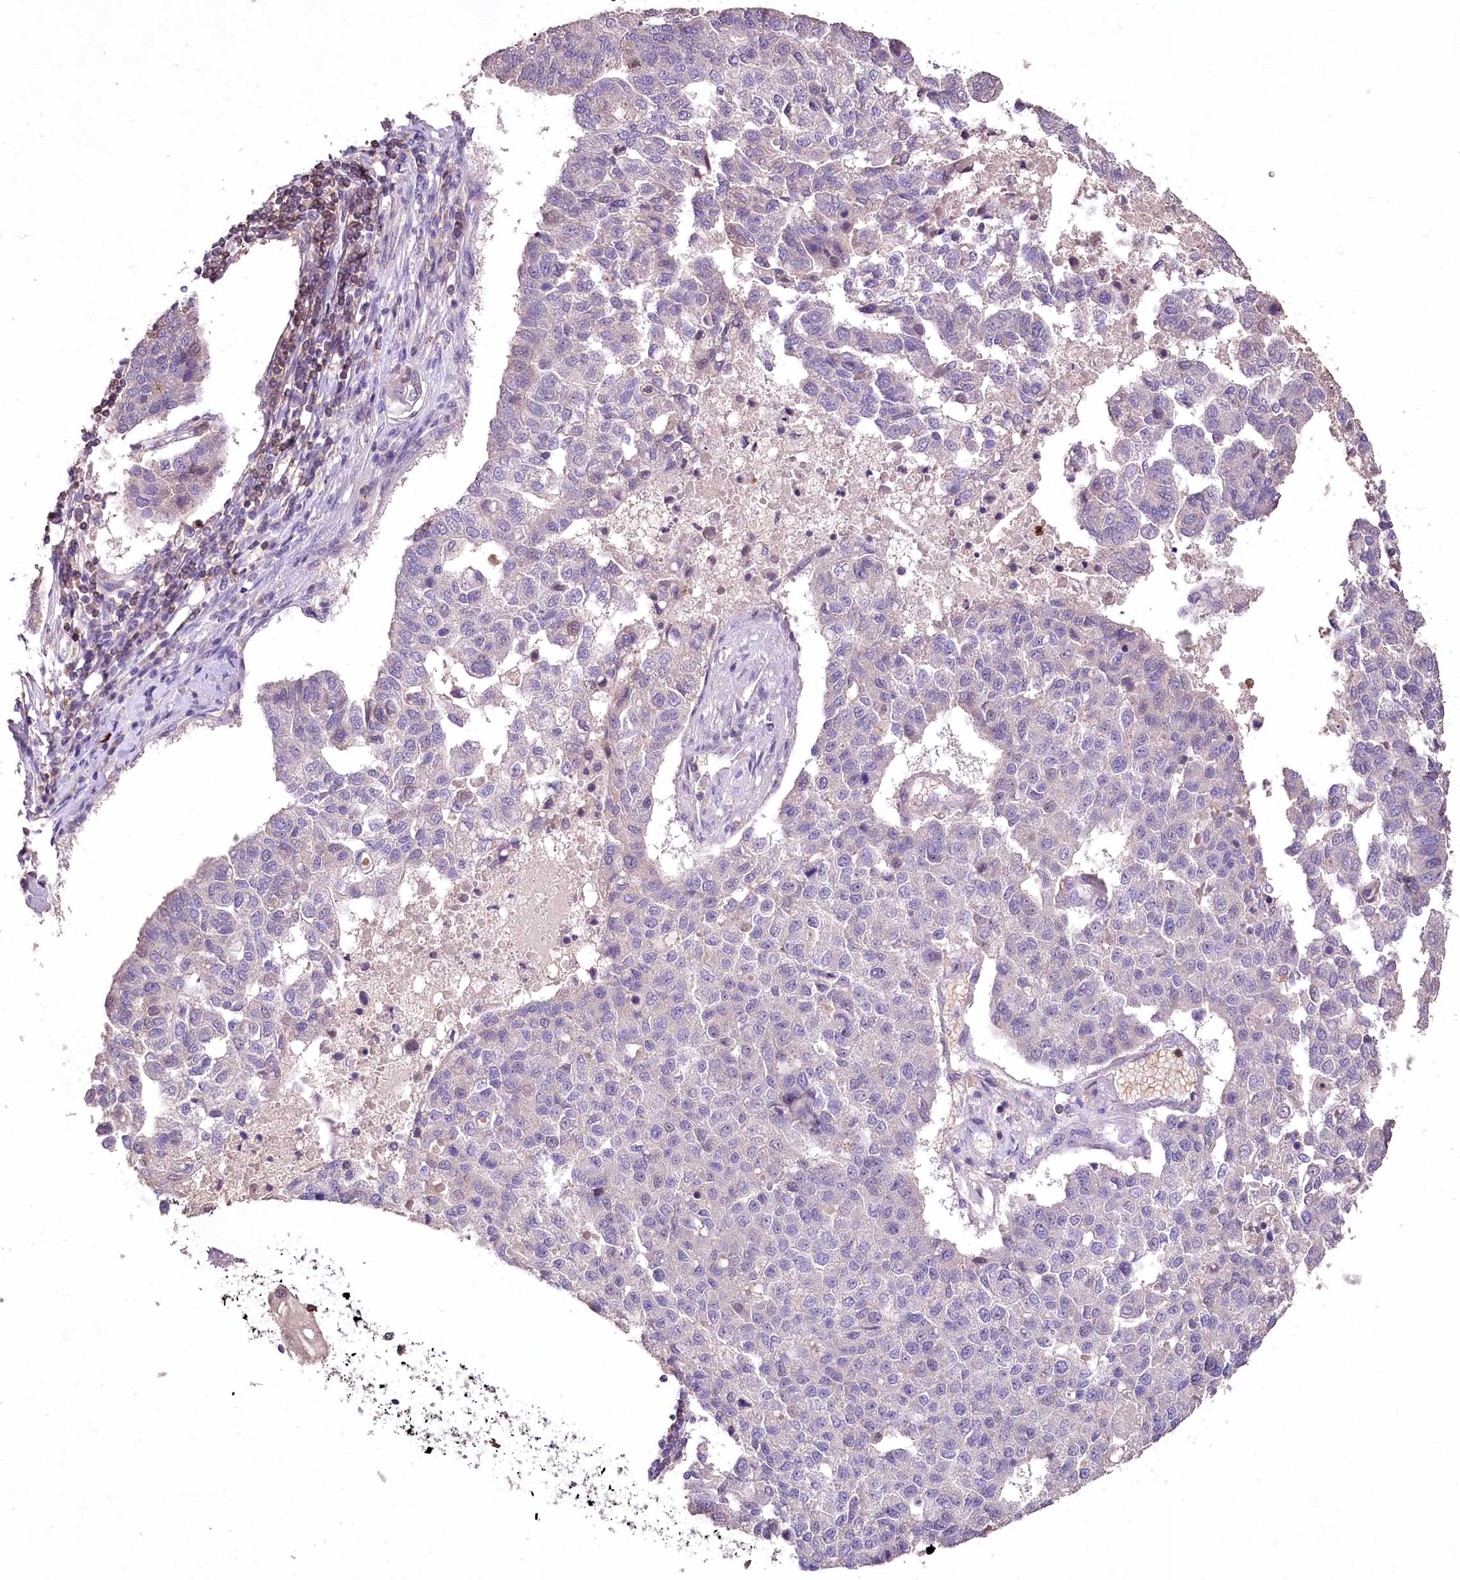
{"staining": {"intensity": "negative", "quantity": "none", "location": "none"}, "tissue": "pancreatic cancer", "cell_type": "Tumor cells", "image_type": "cancer", "snomed": [{"axis": "morphology", "description": "Adenocarcinoma, NOS"}, {"axis": "topography", "description": "Pancreas"}], "caption": "An IHC photomicrograph of pancreatic cancer is shown. There is no staining in tumor cells of pancreatic cancer. (DAB immunohistochemistry with hematoxylin counter stain).", "gene": "SERGEF", "patient": {"sex": "female", "age": 61}}